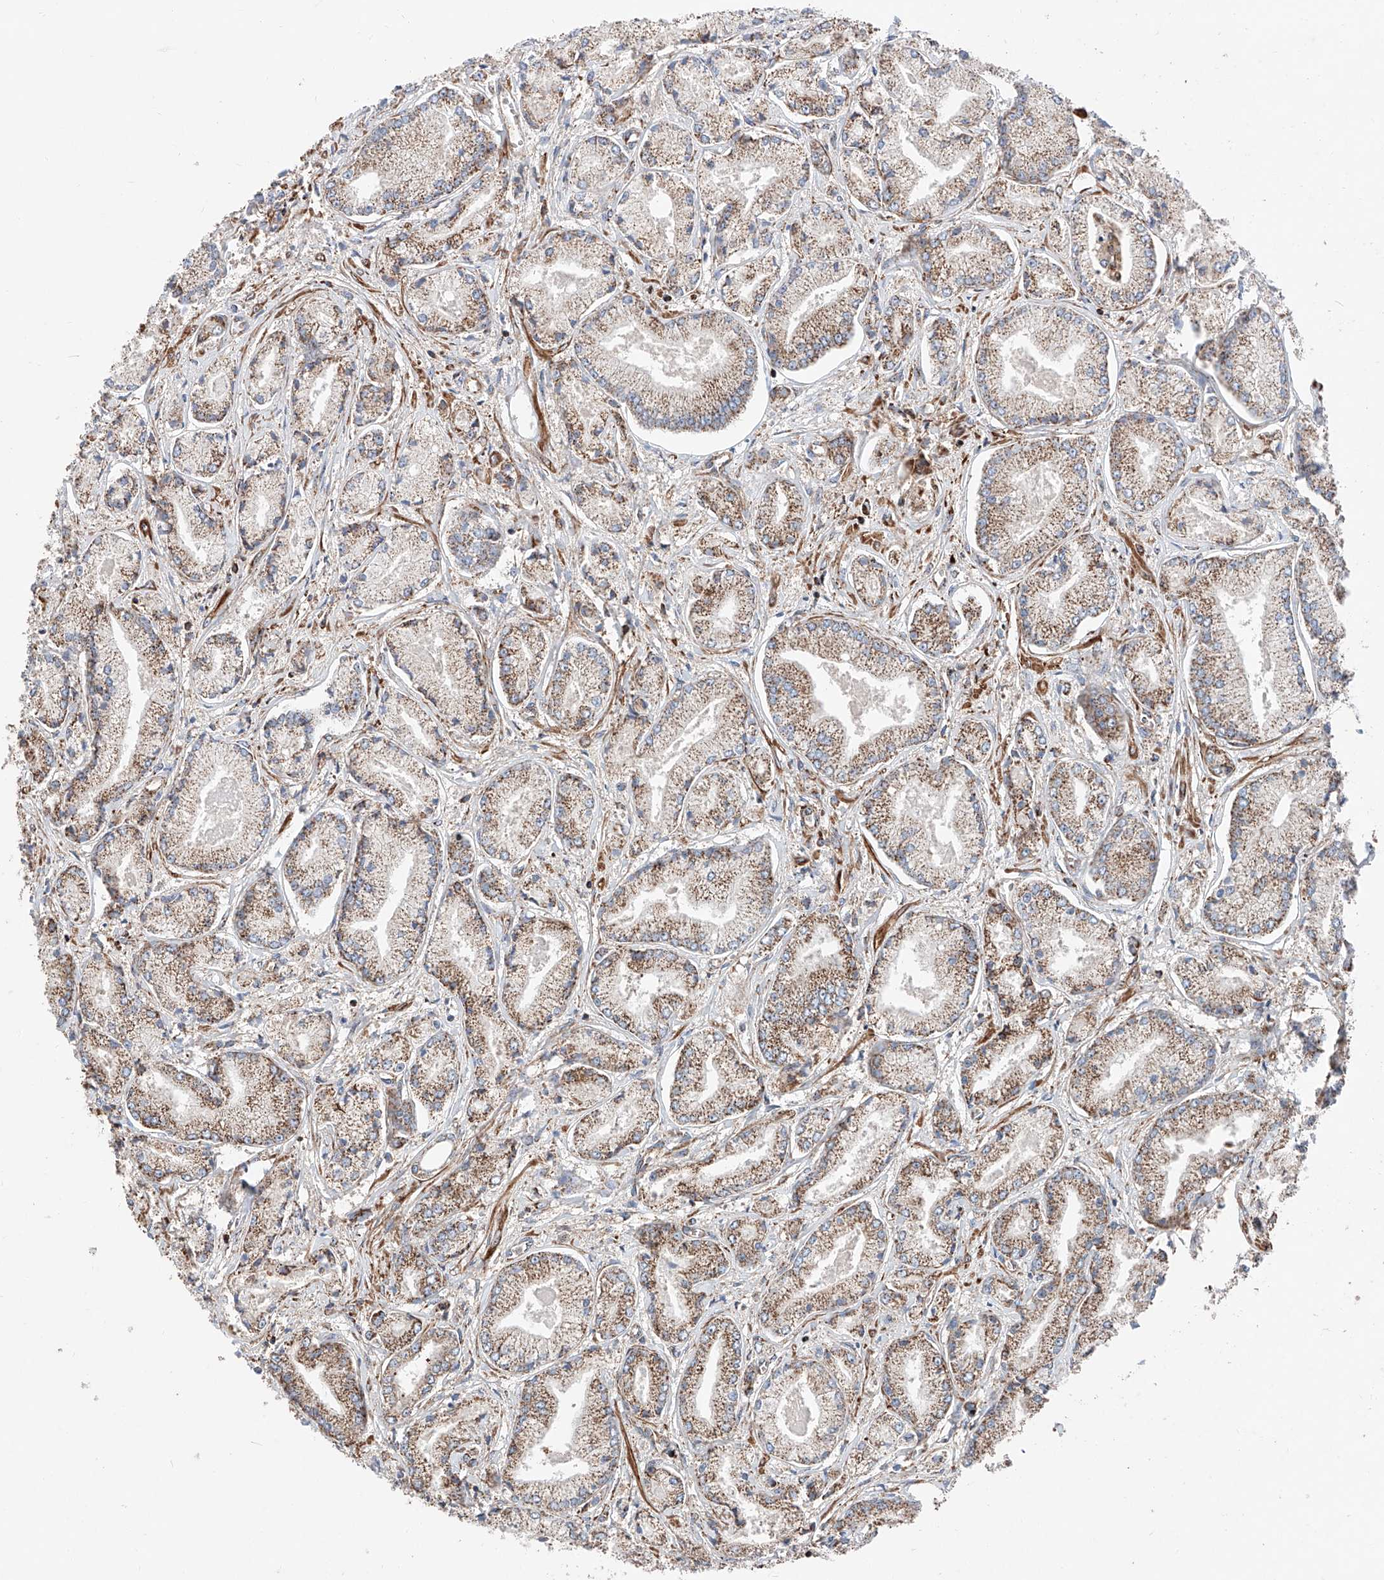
{"staining": {"intensity": "moderate", "quantity": ">75%", "location": "cytoplasmic/membranous"}, "tissue": "prostate cancer", "cell_type": "Tumor cells", "image_type": "cancer", "snomed": [{"axis": "morphology", "description": "Adenocarcinoma, Low grade"}, {"axis": "topography", "description": "Prostate"}], "caption": "An immunohistochemistry (IHC) micrograph of neoplastic tissue is shown. Protein staining in brown shows moderate cytoplasmic/membranous positivity in prostate low-grade adenocarcinoma within tumor cells. (DAB (3,3'-diaminobenzidine) = brown stain, brightfield microscopy at high magnification).", "gene": "PISD", "patient": {"sex": "male", "age": 60}}